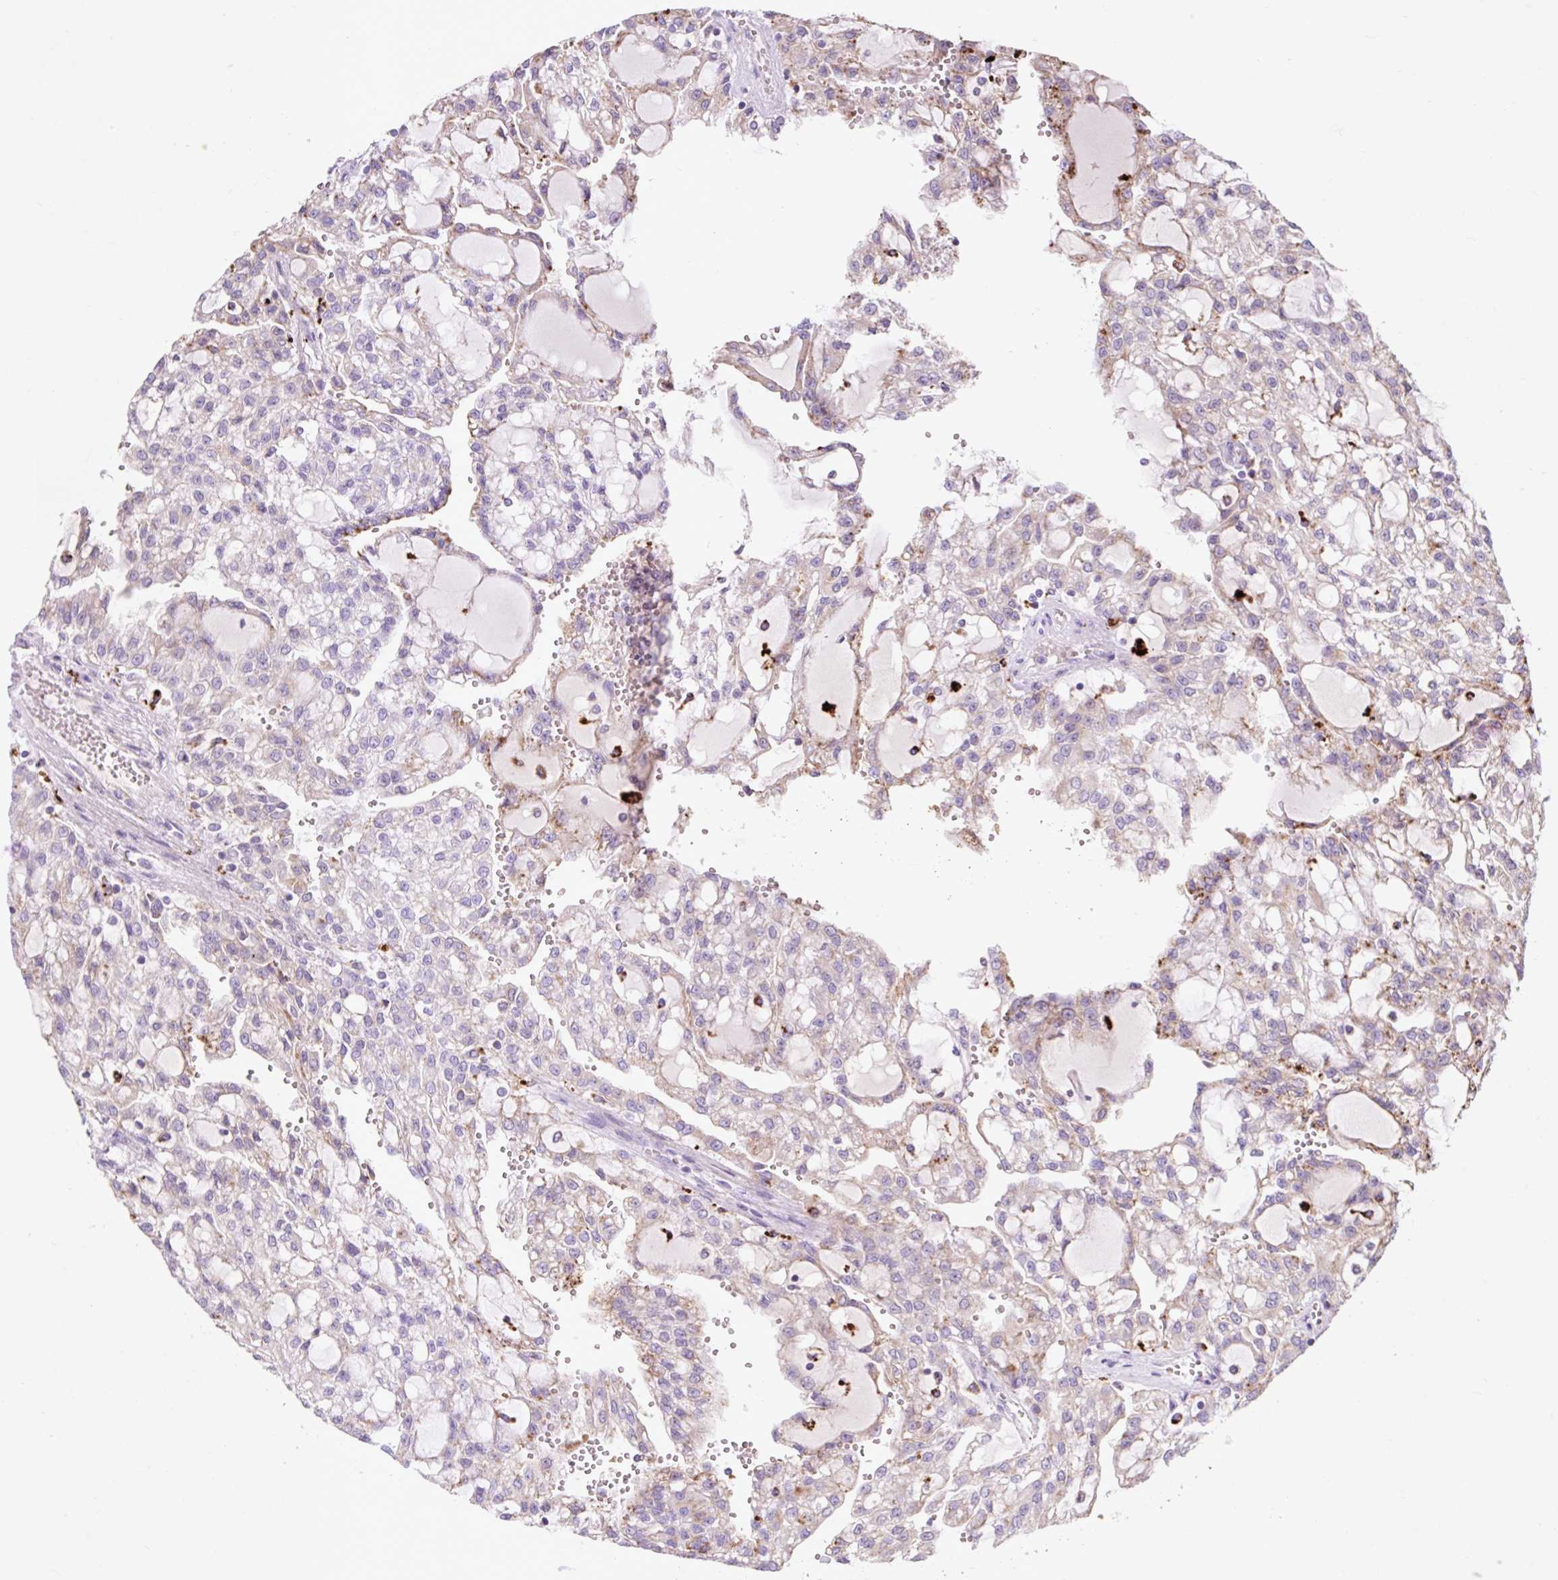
{"staining": {"intensity": "moderate", "quantity": "<25%", "location": "cytoplasmic/membranous"}, "tissue": "renal cancer", "cell_type": "Tumor cells", "image_type": "cancer", "snomed": [{"axis": "morphology", "description": "Adenocarcinoma, NOS"}, {"axis": "topography", "description": "Kidney"}], "caption": "A micrograph showing moderate cytoplasmic/membranous staining in approximately <25% of tumor cells in renal cancer, as visualized by brown immunohistochemical staining.", "gene": "HEXA", "patient": {"sex": "male", "age": 63}}